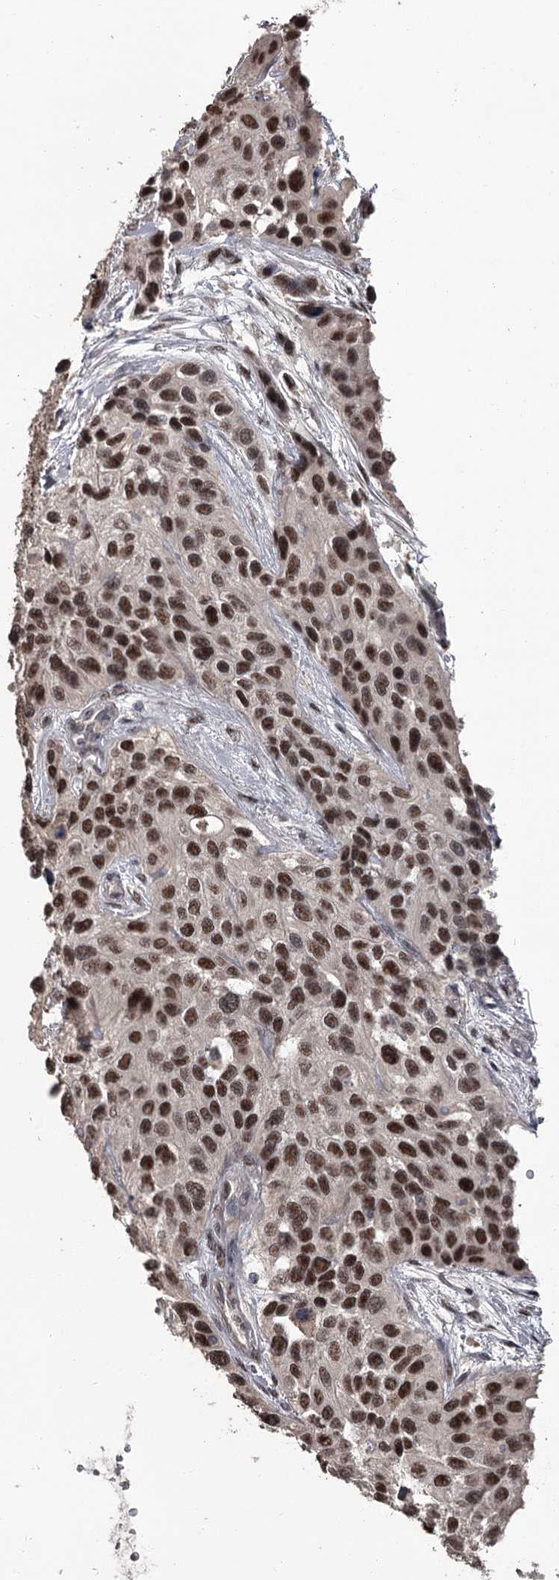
{"staining": {"intensity": "moderate", "quantity": ">75%", "location": "nuclear"}, "tissue": "urothelial cancer", "cell_type": "Tumor cells", "image_type": "cancer", "snomed": [{"axis": "morphology", "description": "Normal tissue, NOS"}, {"axis": "morphology", "description": "Urothelial carcinoma, High grade"}, {"axis": "topography", "description": "Vascular tissue"}, {"axis": "topography", "description": "Urinary bladder"}], "caption": "The photomicrograph demonstrates immunohistochemical staining of high-grade urothelial carcinoma. There is moderate nuclear positivity is seen in about >75% of tumor cells. Using DAB (3,3'-diaminobenzidine) (brown) and hematoxylin (blue) stains, captured at high magnification using brightfield microscopy.", "gene": "PRPF40B", "patient": {"sex": "female", "age": 56}}